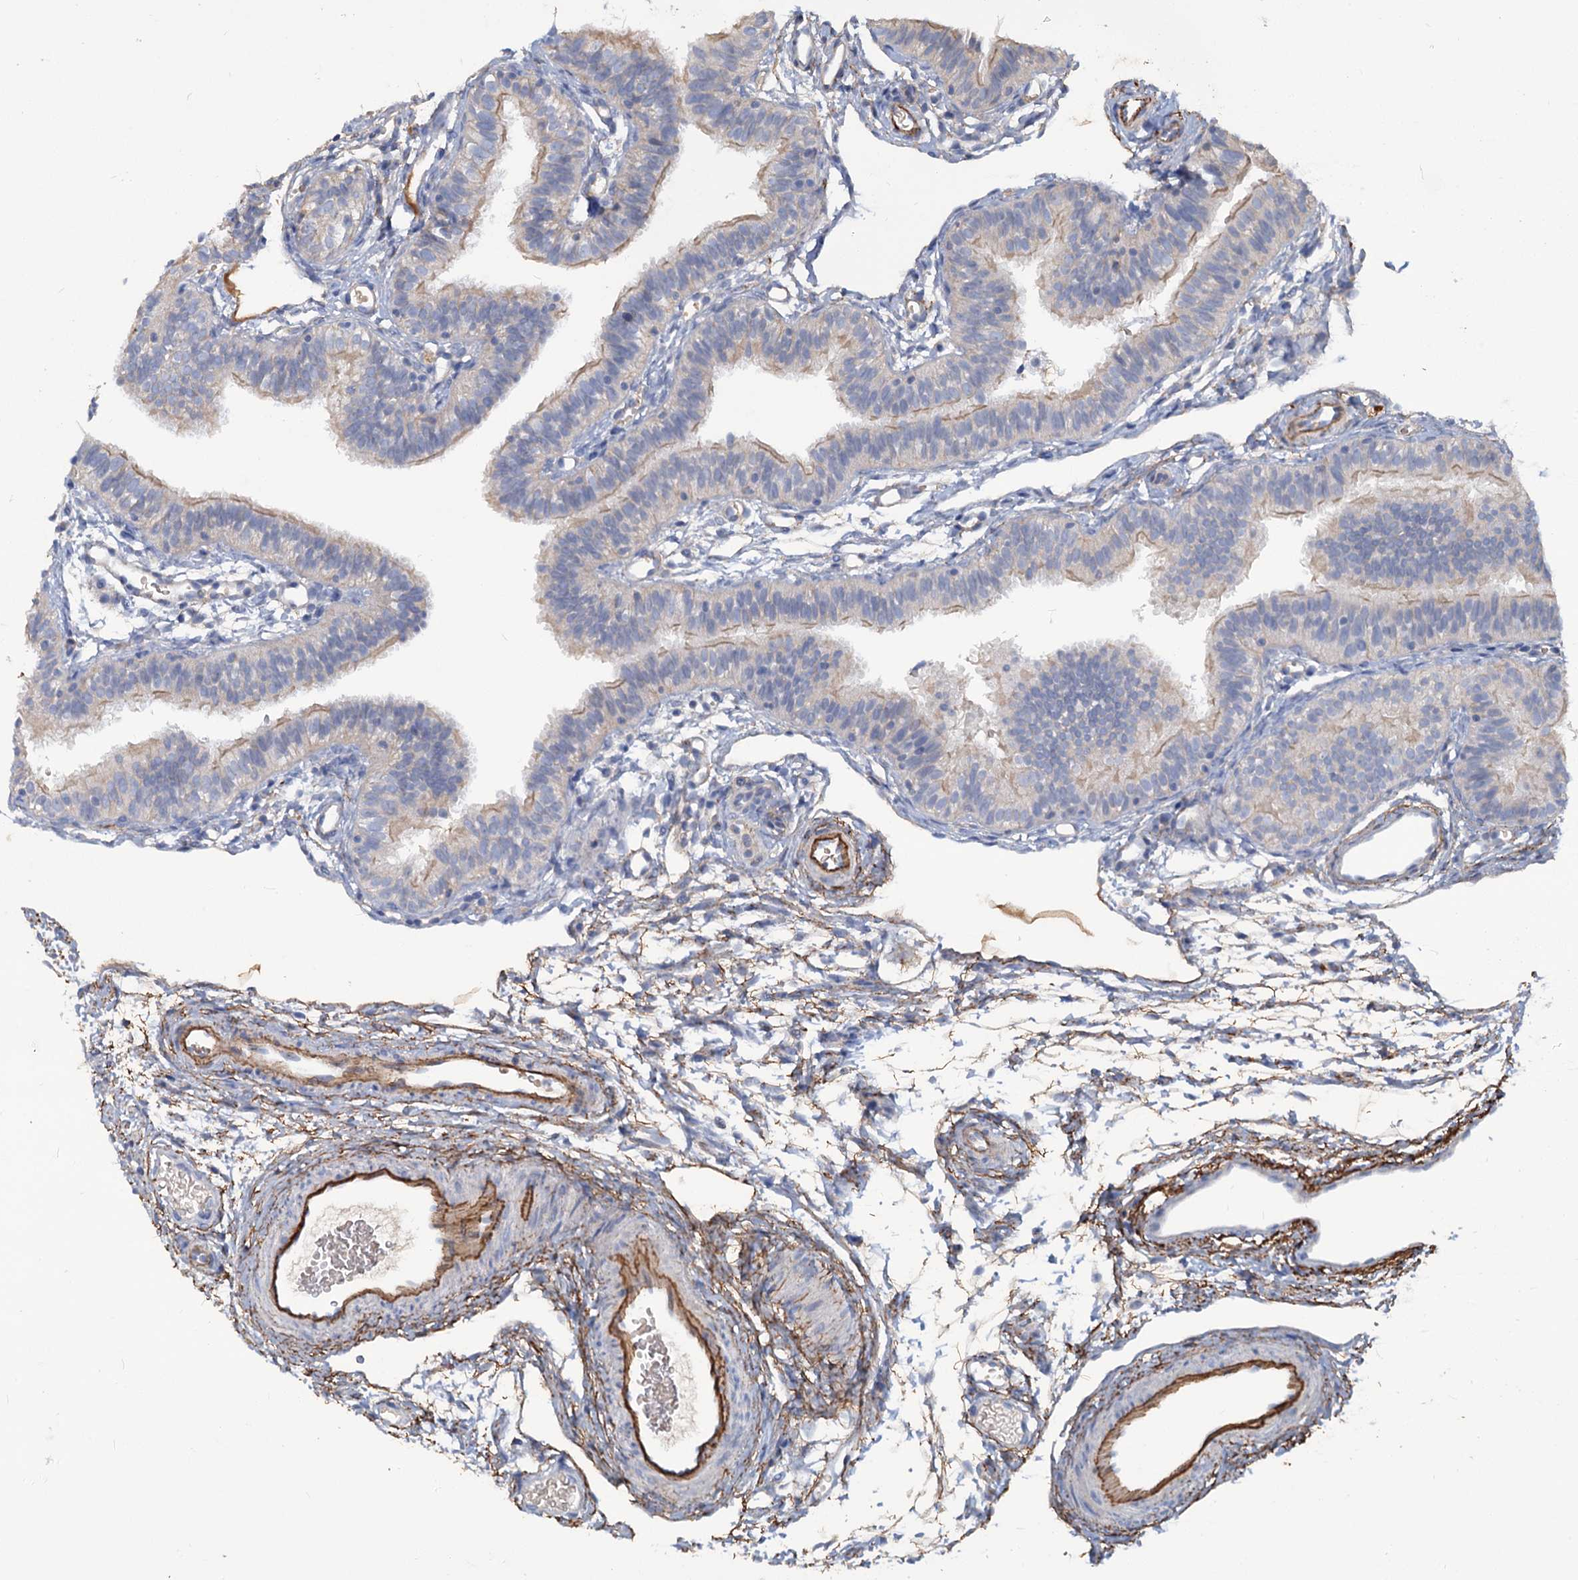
{"staining": {"intensity": "moderate", "quantity": "<25%", "location": "cytoplasmic/membranous"}, "tissue": "fallopian tube", "cell_type": "Glandular cells", "image_type": "normal", "snomed": [{"axis": "morphology", "description": "Normal tissue, NOS"}, {"axis": "topography", "description": "Fallopian tube"}], "caption": "Immunohistochemical staining of normal human fallopian tube demonstrates <25% levels of moderate cytoplasmic/membranous protein staining in approximately <25% of glandular cells. Nuclei are stained in blue.", "gene": "URAD", "patient": {"sex": "female", "age": 35}}